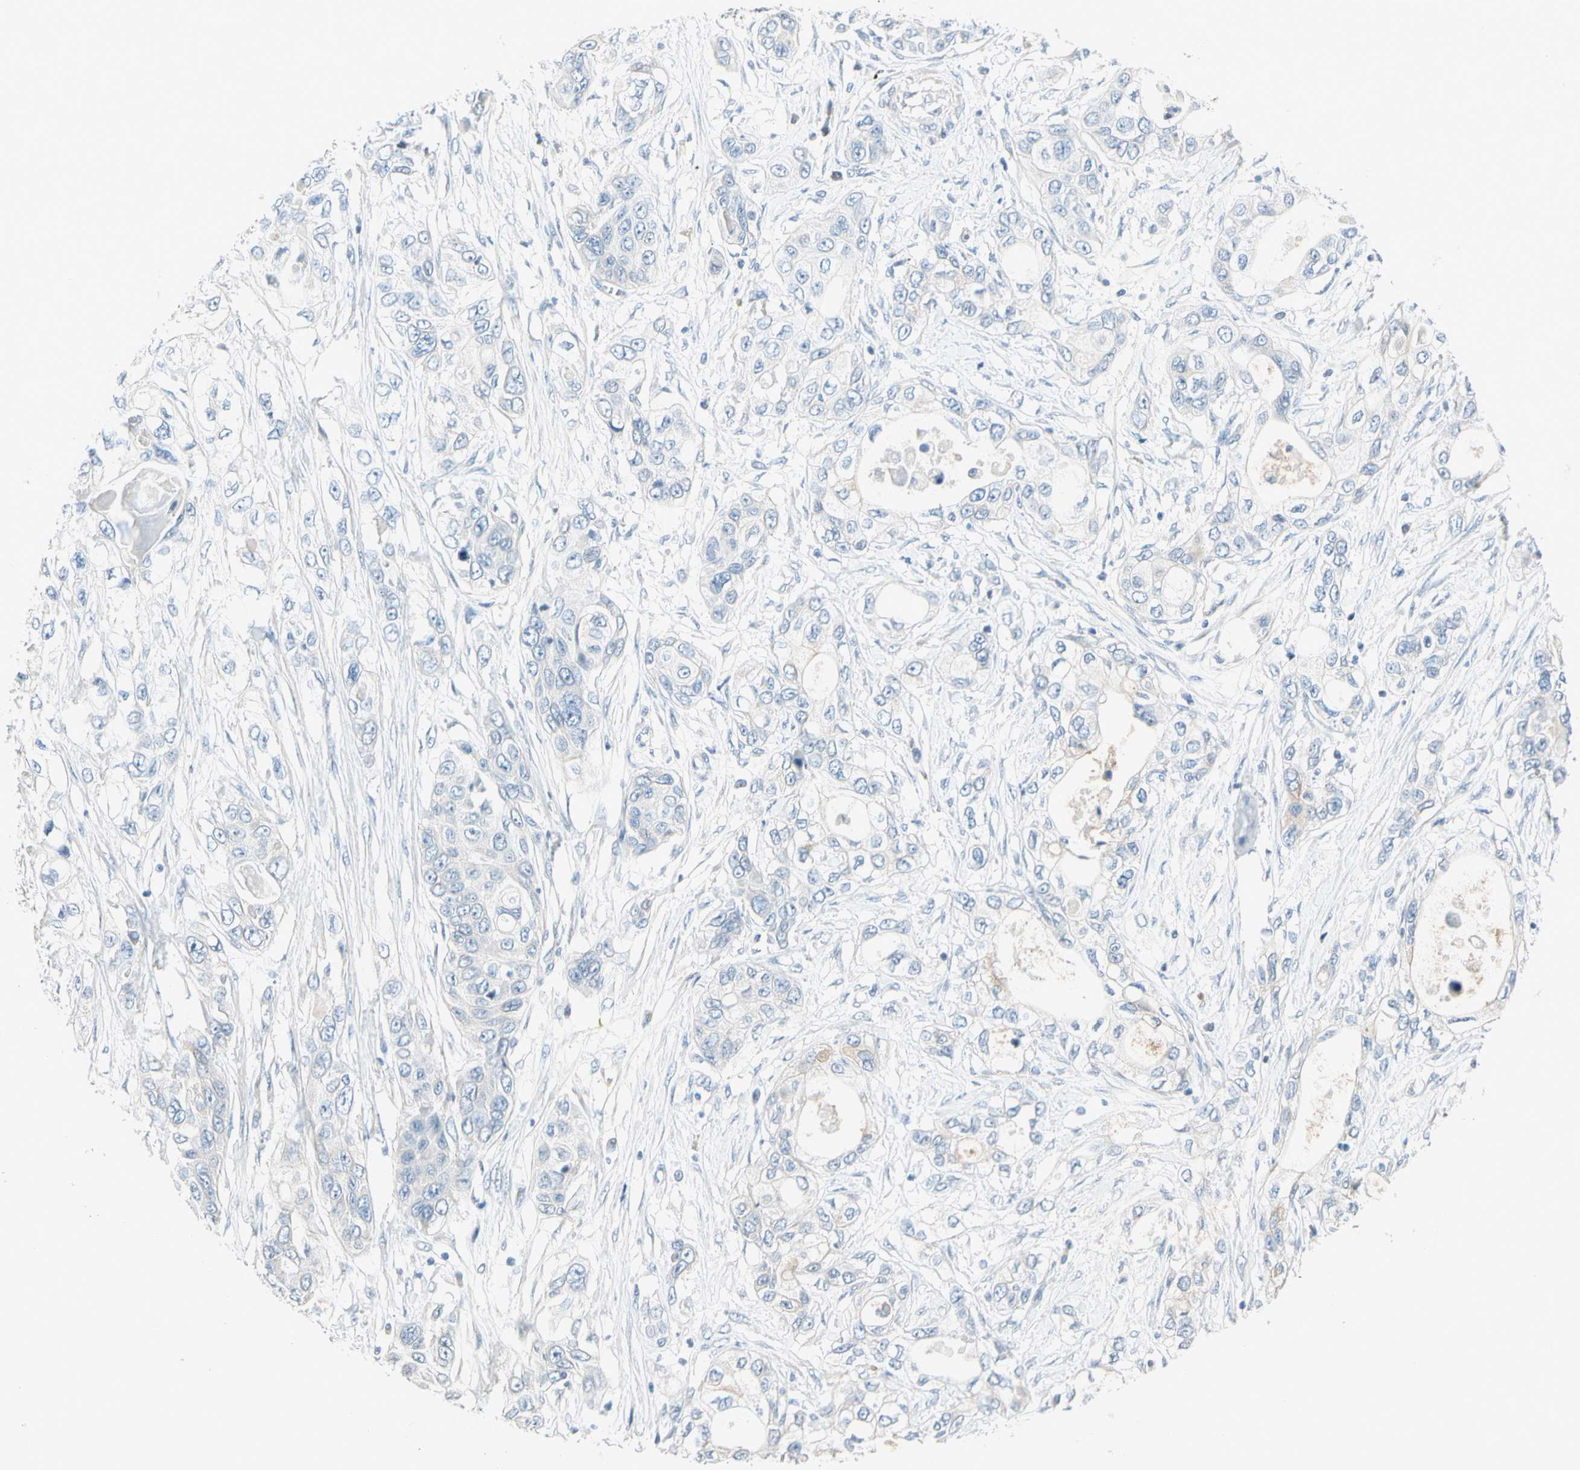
{"staining": {"intensity": "weak", "quantity": "<25%", "location": "cytoplasmic/membranous"}, "tissue": "pancreatic cancer", "cell_type": "Tumor cells", "image_type": "cancer", "snomed": [{"axis": "morphology", "description": "Adenocarcinoma, NOS"}, {"axis": "topography", "description": "Pancreas"}], "caption": "DAB immunohistochemical staining of pancreatic adenocarcinoma exhibits no significant positivity in tumor cells. (DAB (3,3'-diaminobenzidine) immunohistochemistry (IHC) with hematoxylin counter stain).", "gene": "CYP2E1", "patient": {"sex": "female", "age": 70}}